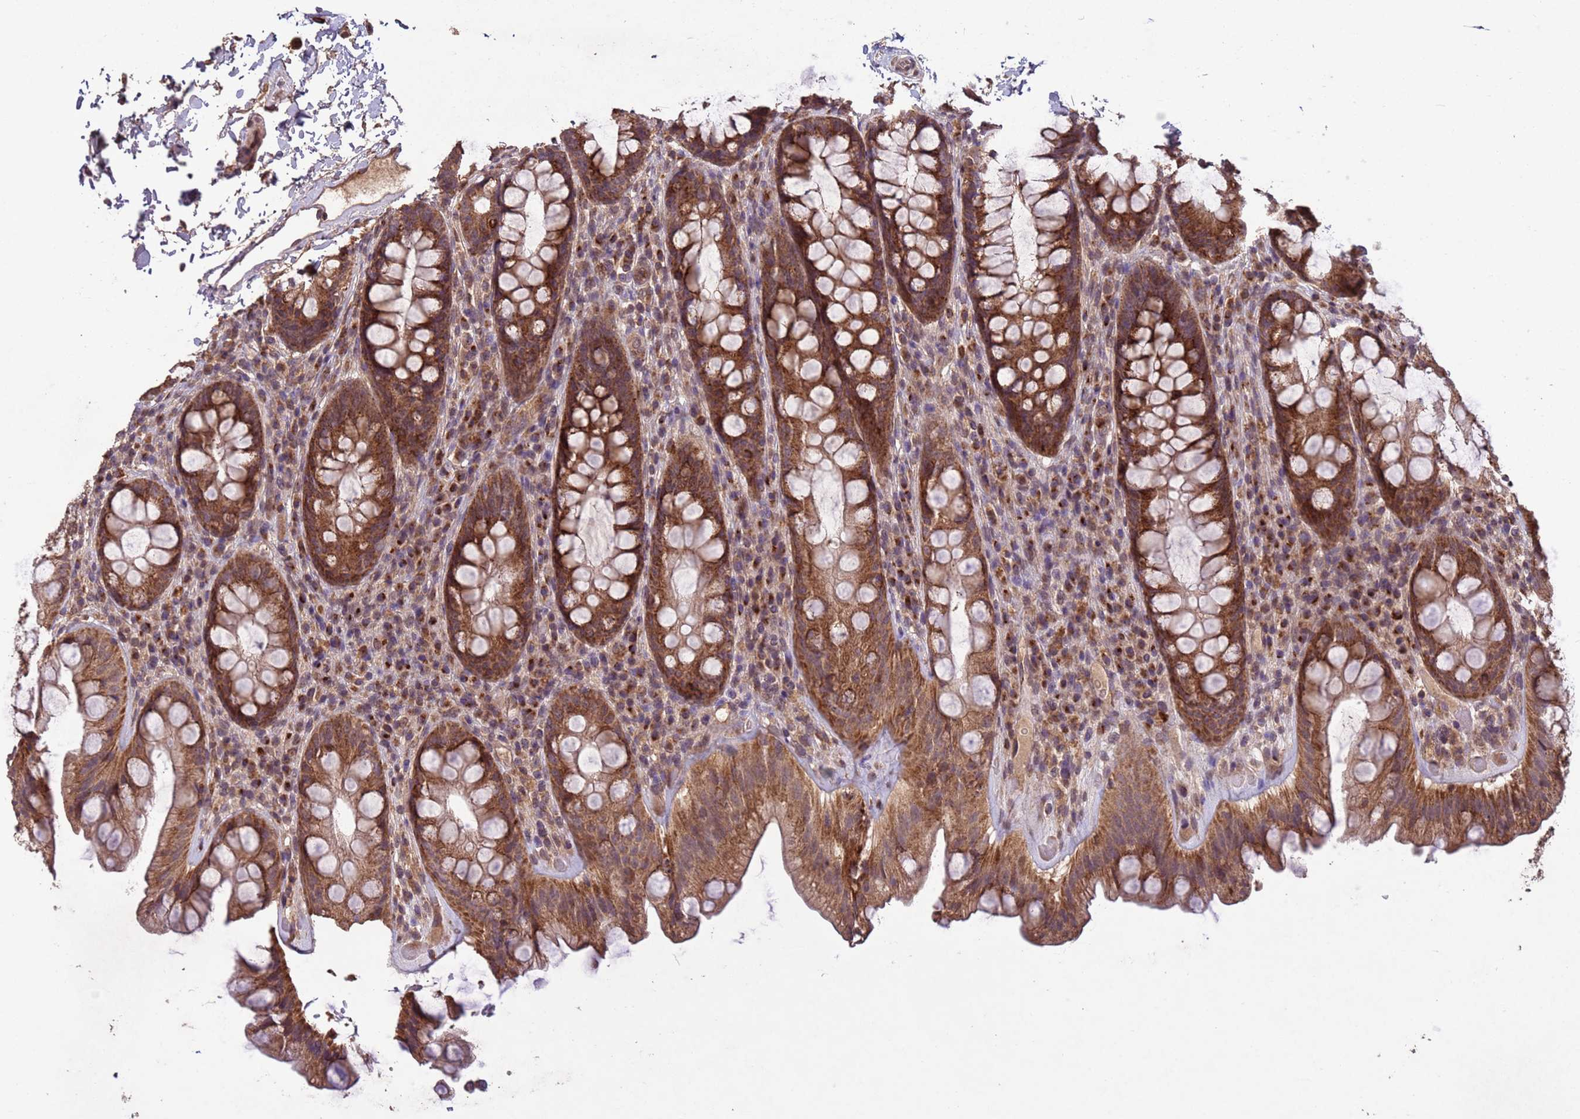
{"staining": {"intensity": "strong", "quantity": ">75%", "location": "cytoplasmic/membranous"}, "tissue": "rectum", "cell_type": "Glandular cells", "image_type": "normal", "snomed": [{"axis": "morphology", "description": "Normal tissue, NOS"}, {"axis": "topography", "description": "Rectum"}], "caption": "Unremarkable rectum exhibits strong cytoplasmic/membranous staining in approximately >75% of glandular cells The staining was performed using DAB (3,3'-diaminobenzidine), with brown indicating positive protein expression. Nuclei are stained blue with hematoxylin..", "gene": "FASTKD1", "patient": {"sex": "male", "age": 74}}